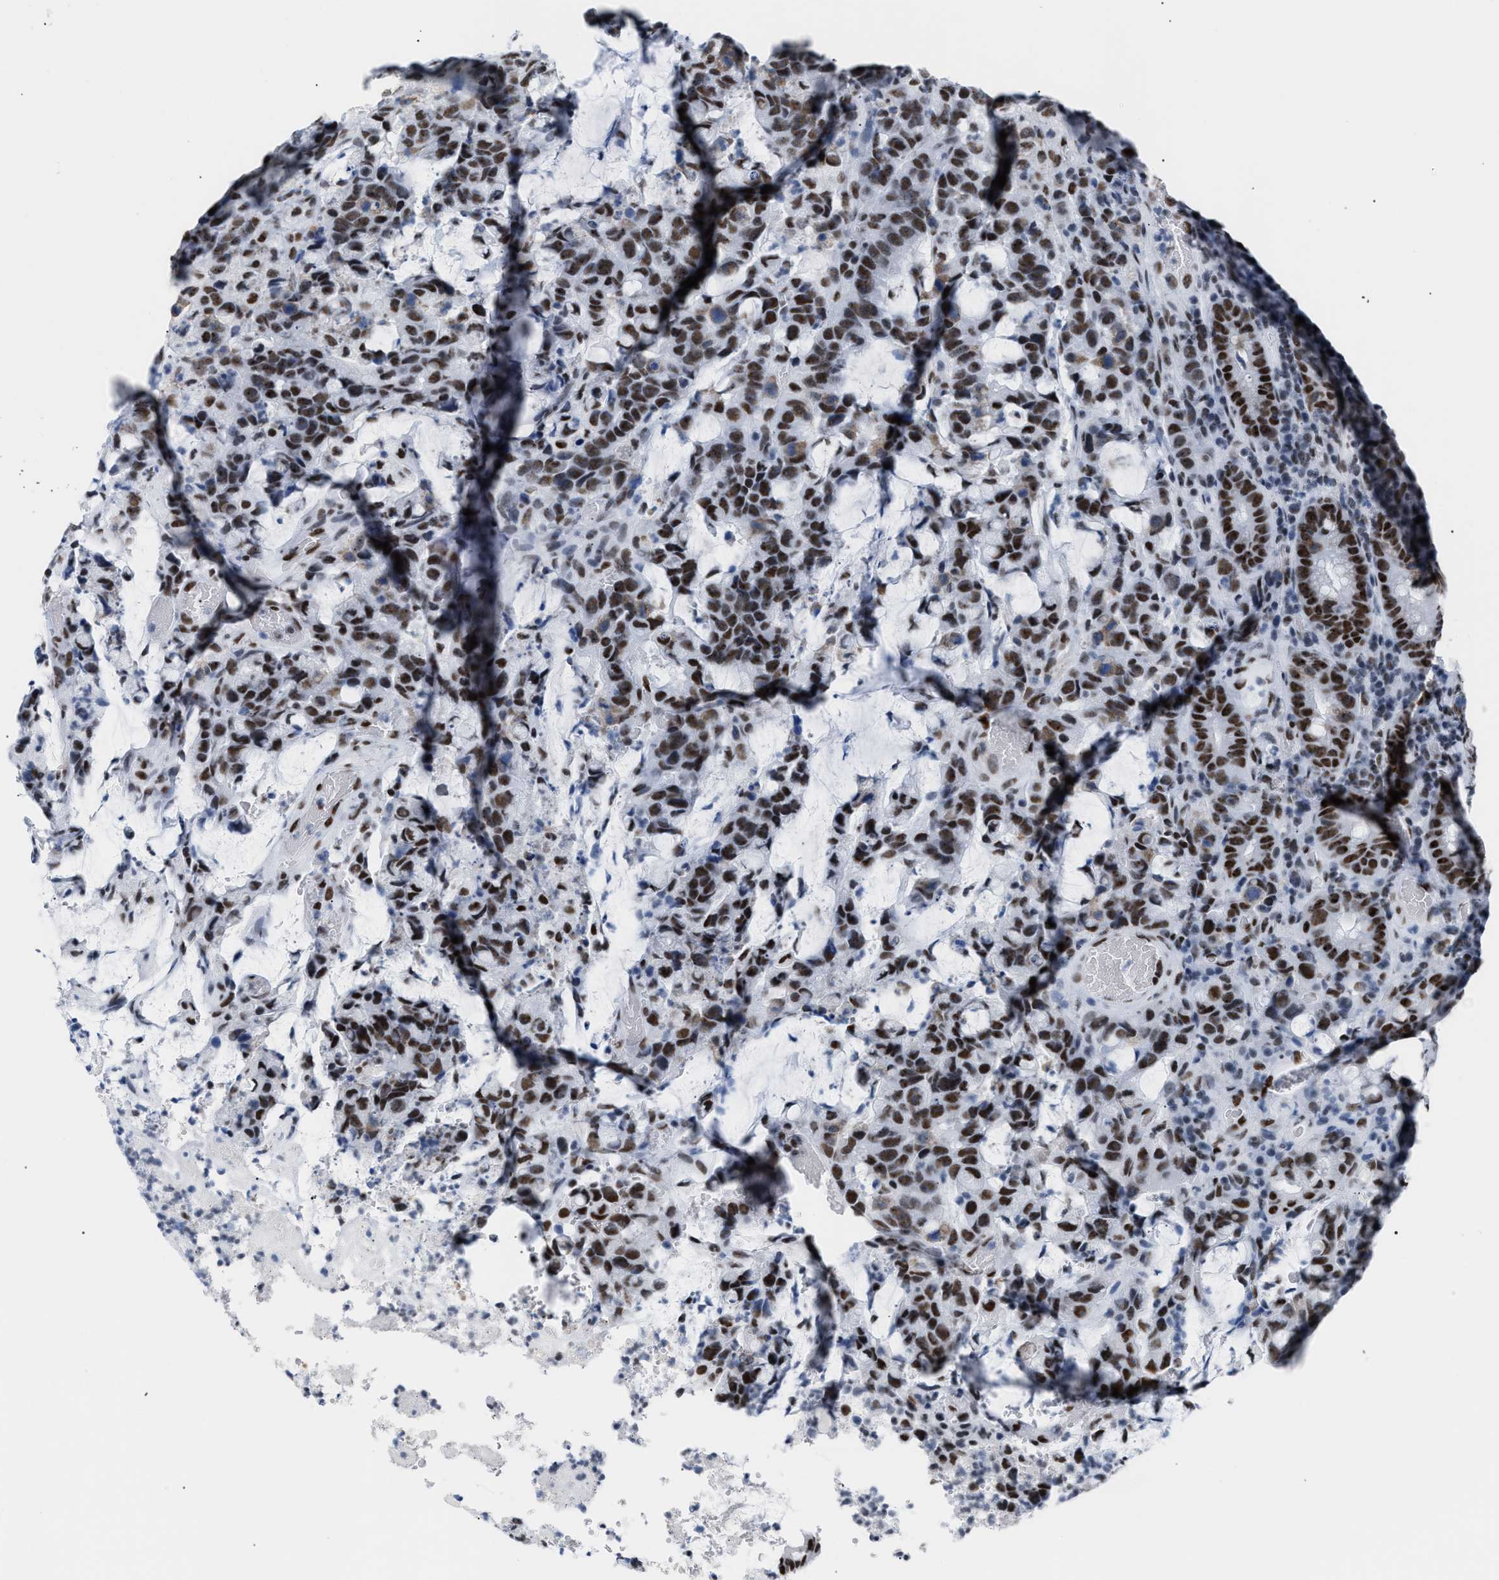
{"staining": {"intensity": "moderate", "quantity": ">75%", "location": "nuclear"}, "tissue": "colorectal cancer", "cell_type": "Tumor cells", "image_type": "cancer", "snomed": [{"axis": "morphology", "description": "Adenocarcinoma, NOS"}, {"axis": "topography", "description": "Colon"}], "caption": "This image shows immunohistochemistry staining of human colorectal adenocarcinoma, with medium moderate nuclear staining in approximately >75% of tumor cells.", "gene": "CCAR2", "patient": {"sex": "female", "age": 86}}